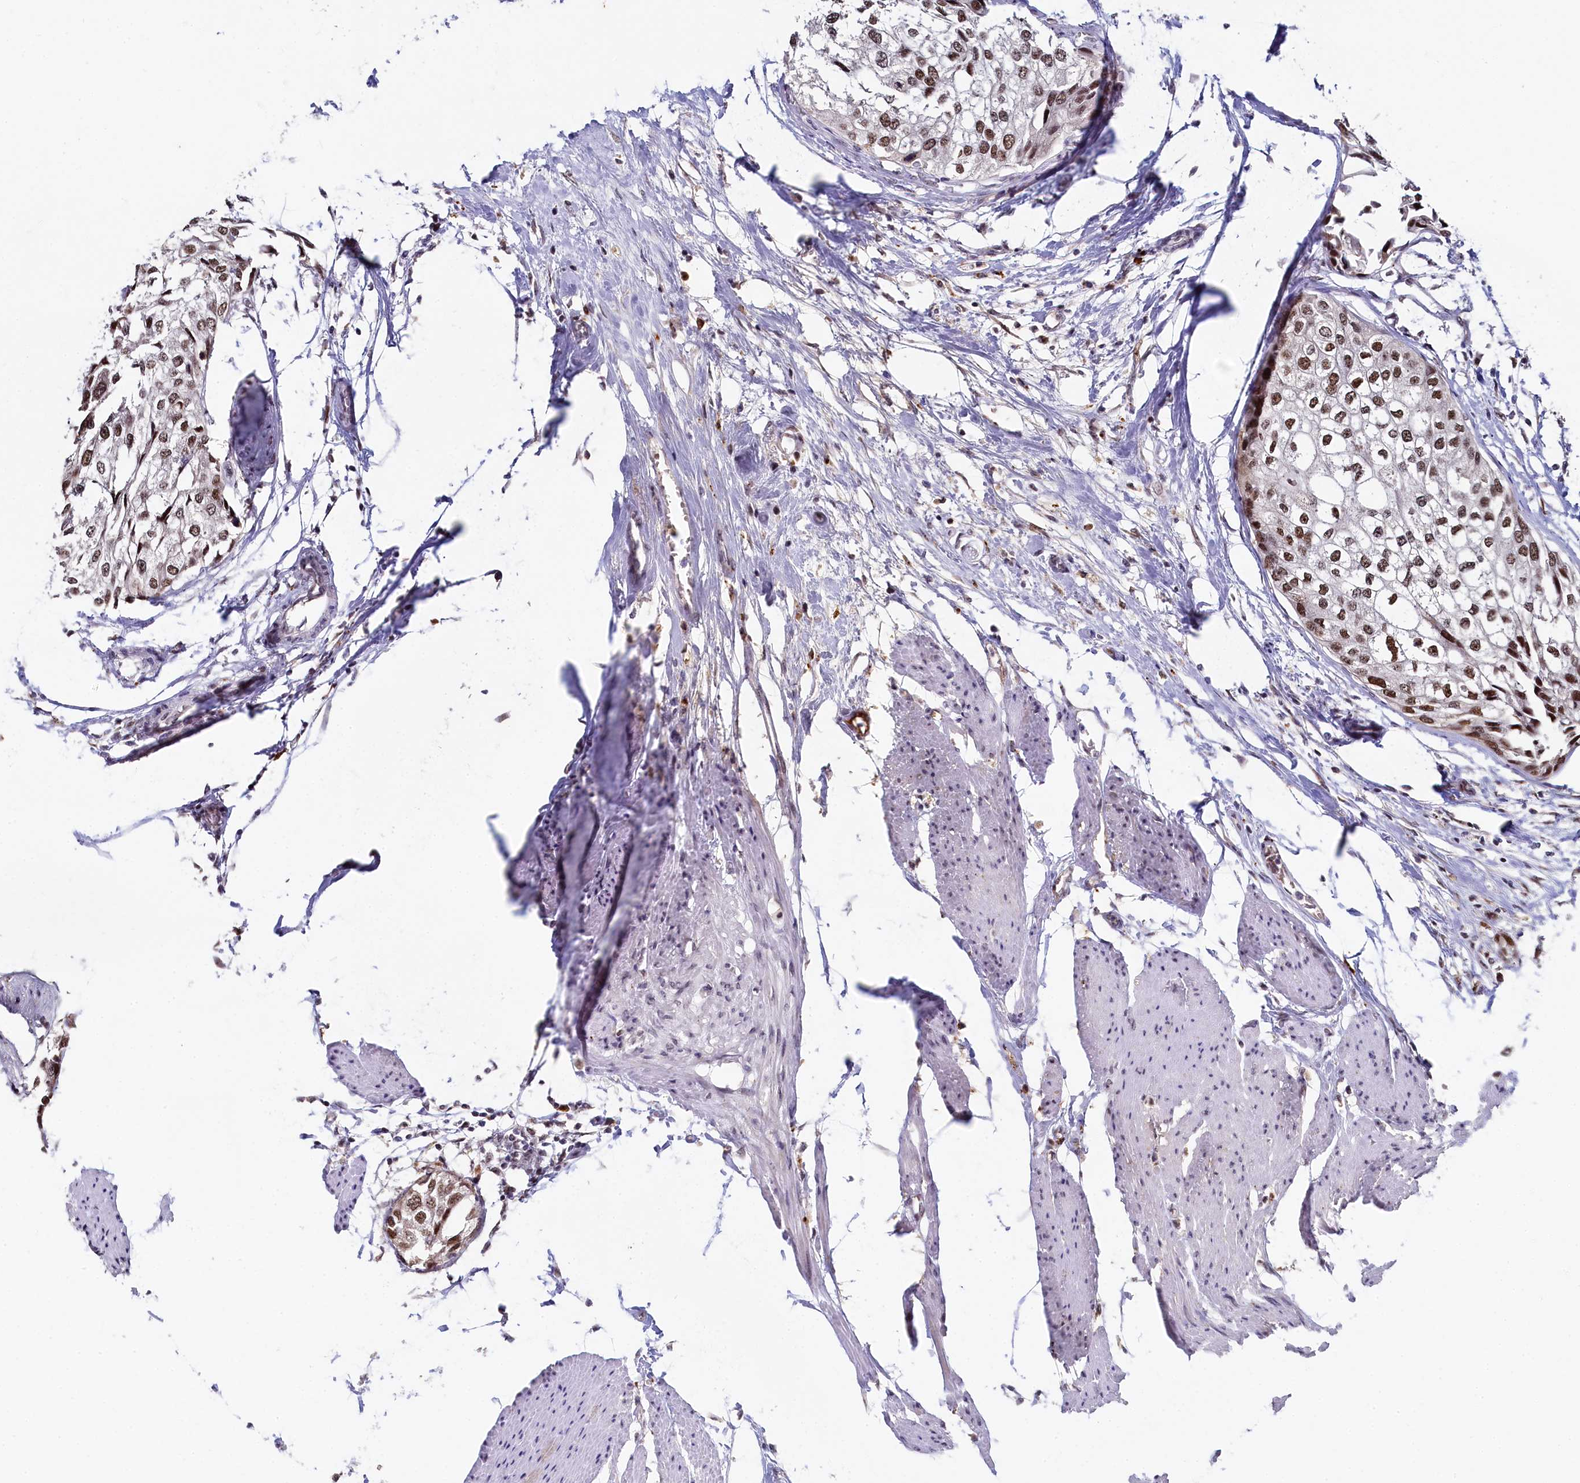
{"staining": {"intensity": "moderate", "quantity": ">75%", "location": "nuclear"}, "tissue": "urothelial cancer", "cell_type": "Tumor cells", "image_type": "cancer", "snomed": [{"axis": "morphology", "description": "Urothelial carcinoma, High grade"}, {"axis": "topography", "description": "Urinary bladder"}], "caption": "Immunohistochemical staining of high-grade urothelial carcinoma demonstrates medium levels of moderate nuclear protein positivity in approximately >75% of tumor cells. The protein is stained brown, and the nuclei are stained in blue (DAB (3,3'-diaminobenzidine) IHC with brightfield microscopy, high magnification).", "gene": "INTS14", "patient": {"sex": "male", "age": 64}}